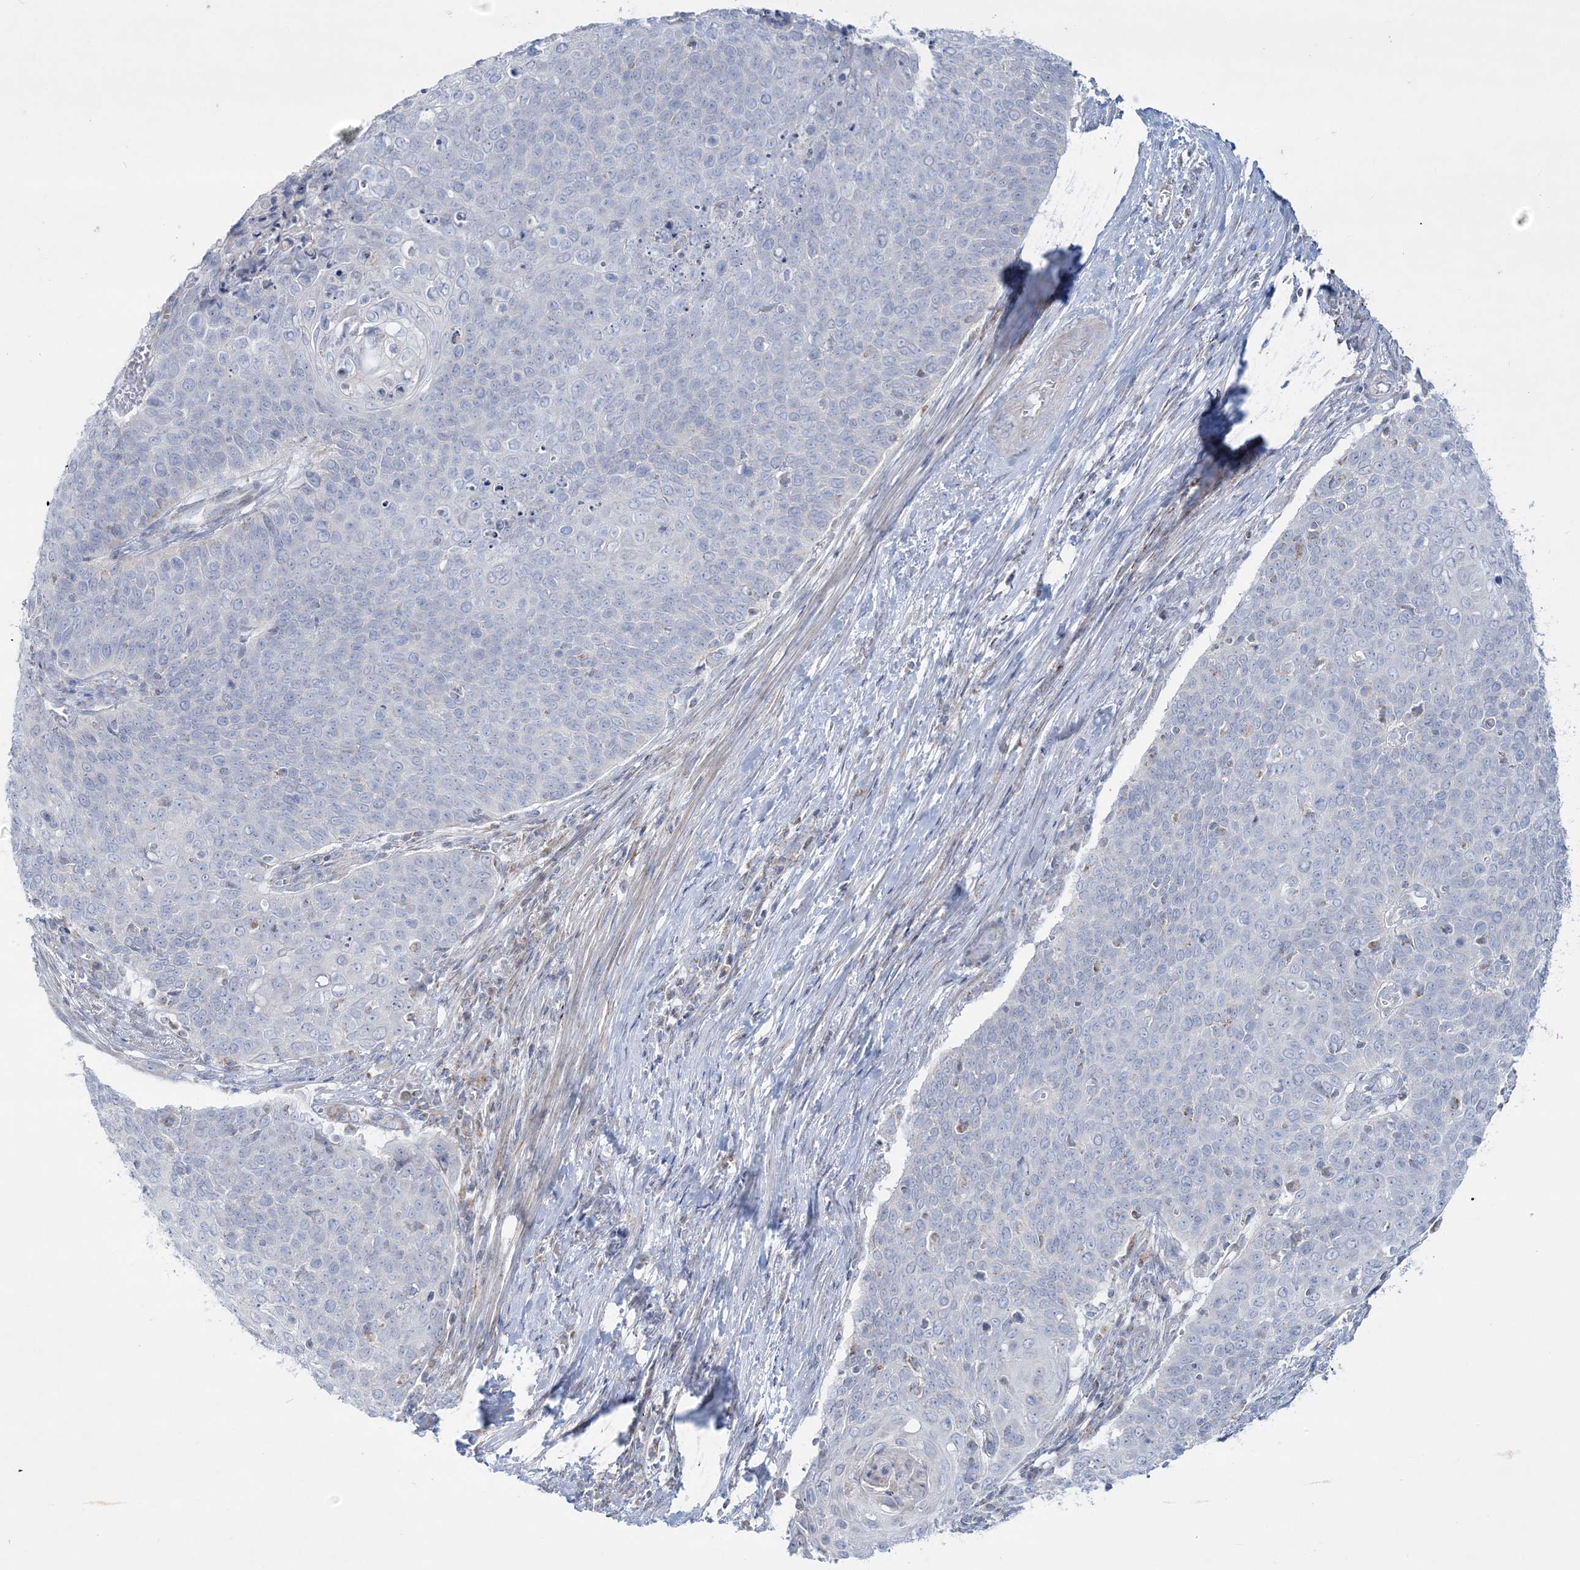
{"staining": {"intensity": "negative", "quantity": "none", "location": "none"}, "tissue": "cervical cancer", "cell_type": "Tumor cells", "image_type": "cancer", "snomed": [{"axis": "morphology", "description": "Squamous cell carcinoma, NOS"}, {"axis": "topography", "description": "Cervix"}], "caption": "Tumor cells are negative for brown protein staining in cervical cancer.", "gene": "TBC1D7", "patient": {"sex": "female", "age": 39}}